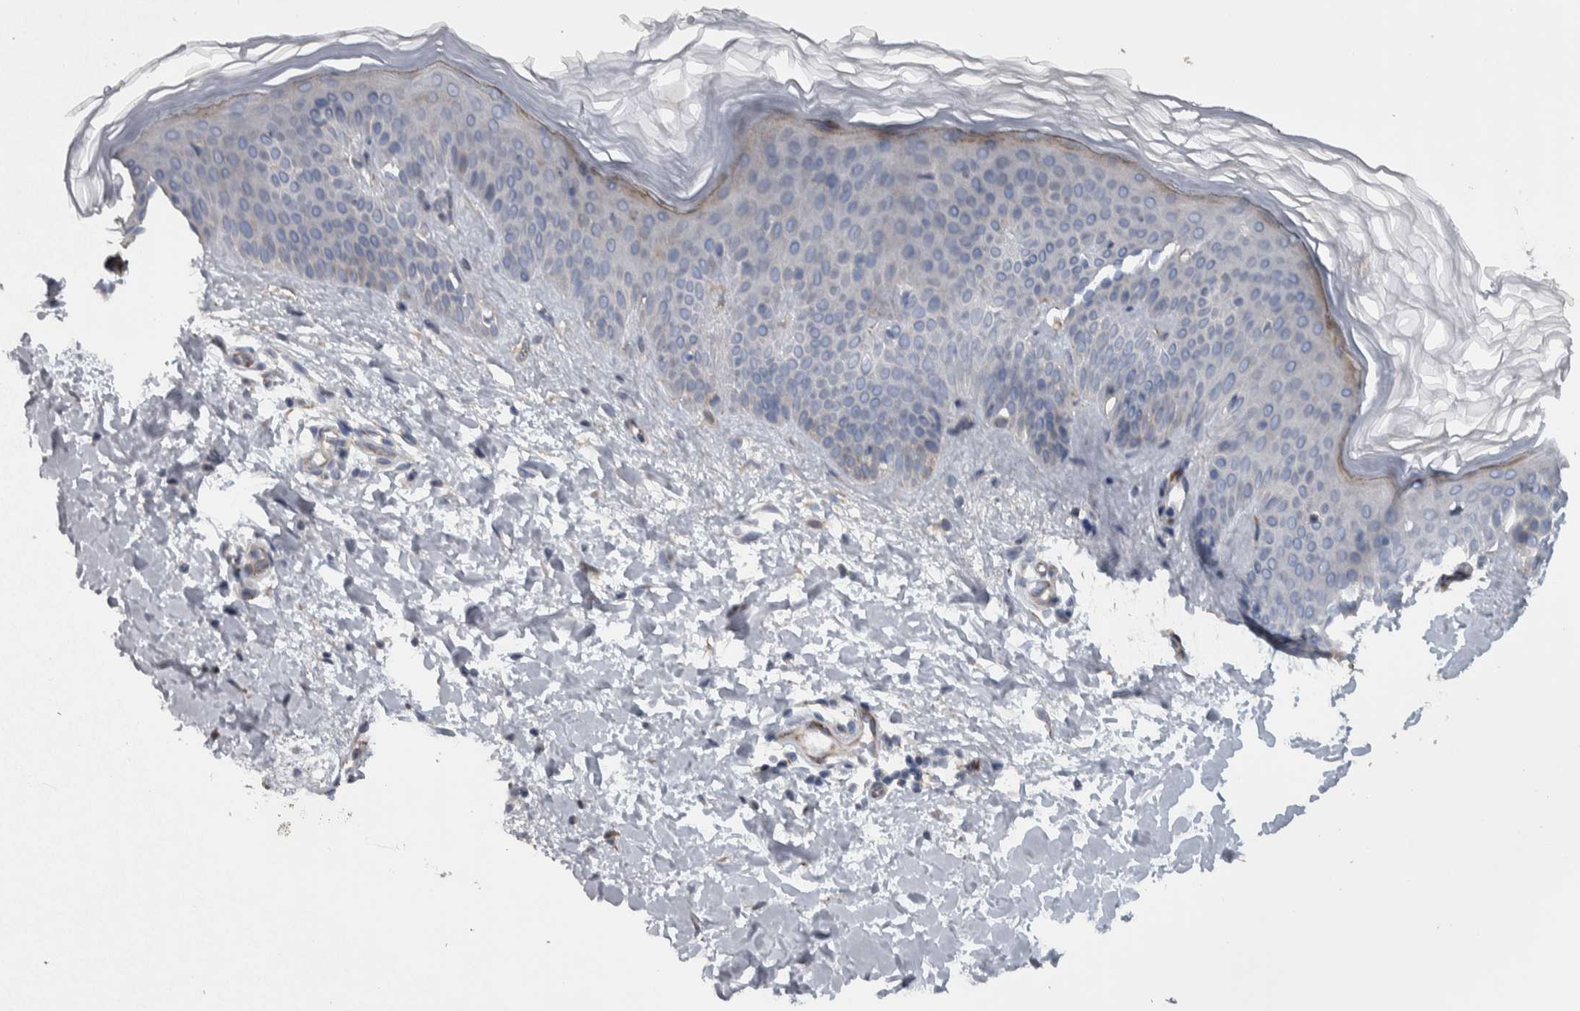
{"staining": {"intensity": "negative", "quantity": "none", "location": "none"}, "tissue": "skin", "cell_type": "Fibroblasts", "image_type": "normal", "snomed": [{"axis": "morphology", "description": "Normal tissue, NOS"}, {"axis": "morphology", "description": "Malignant melanoma, Metastatic site"}, {"axis": "topography", "description": "Skin"}], "caption": "Unremarkable skin was stained to show a protein in brown. There is no significant positivity in fibroblasts.", "gene": "NT5C2", "patient": {"sex": "male", "age": 41}}